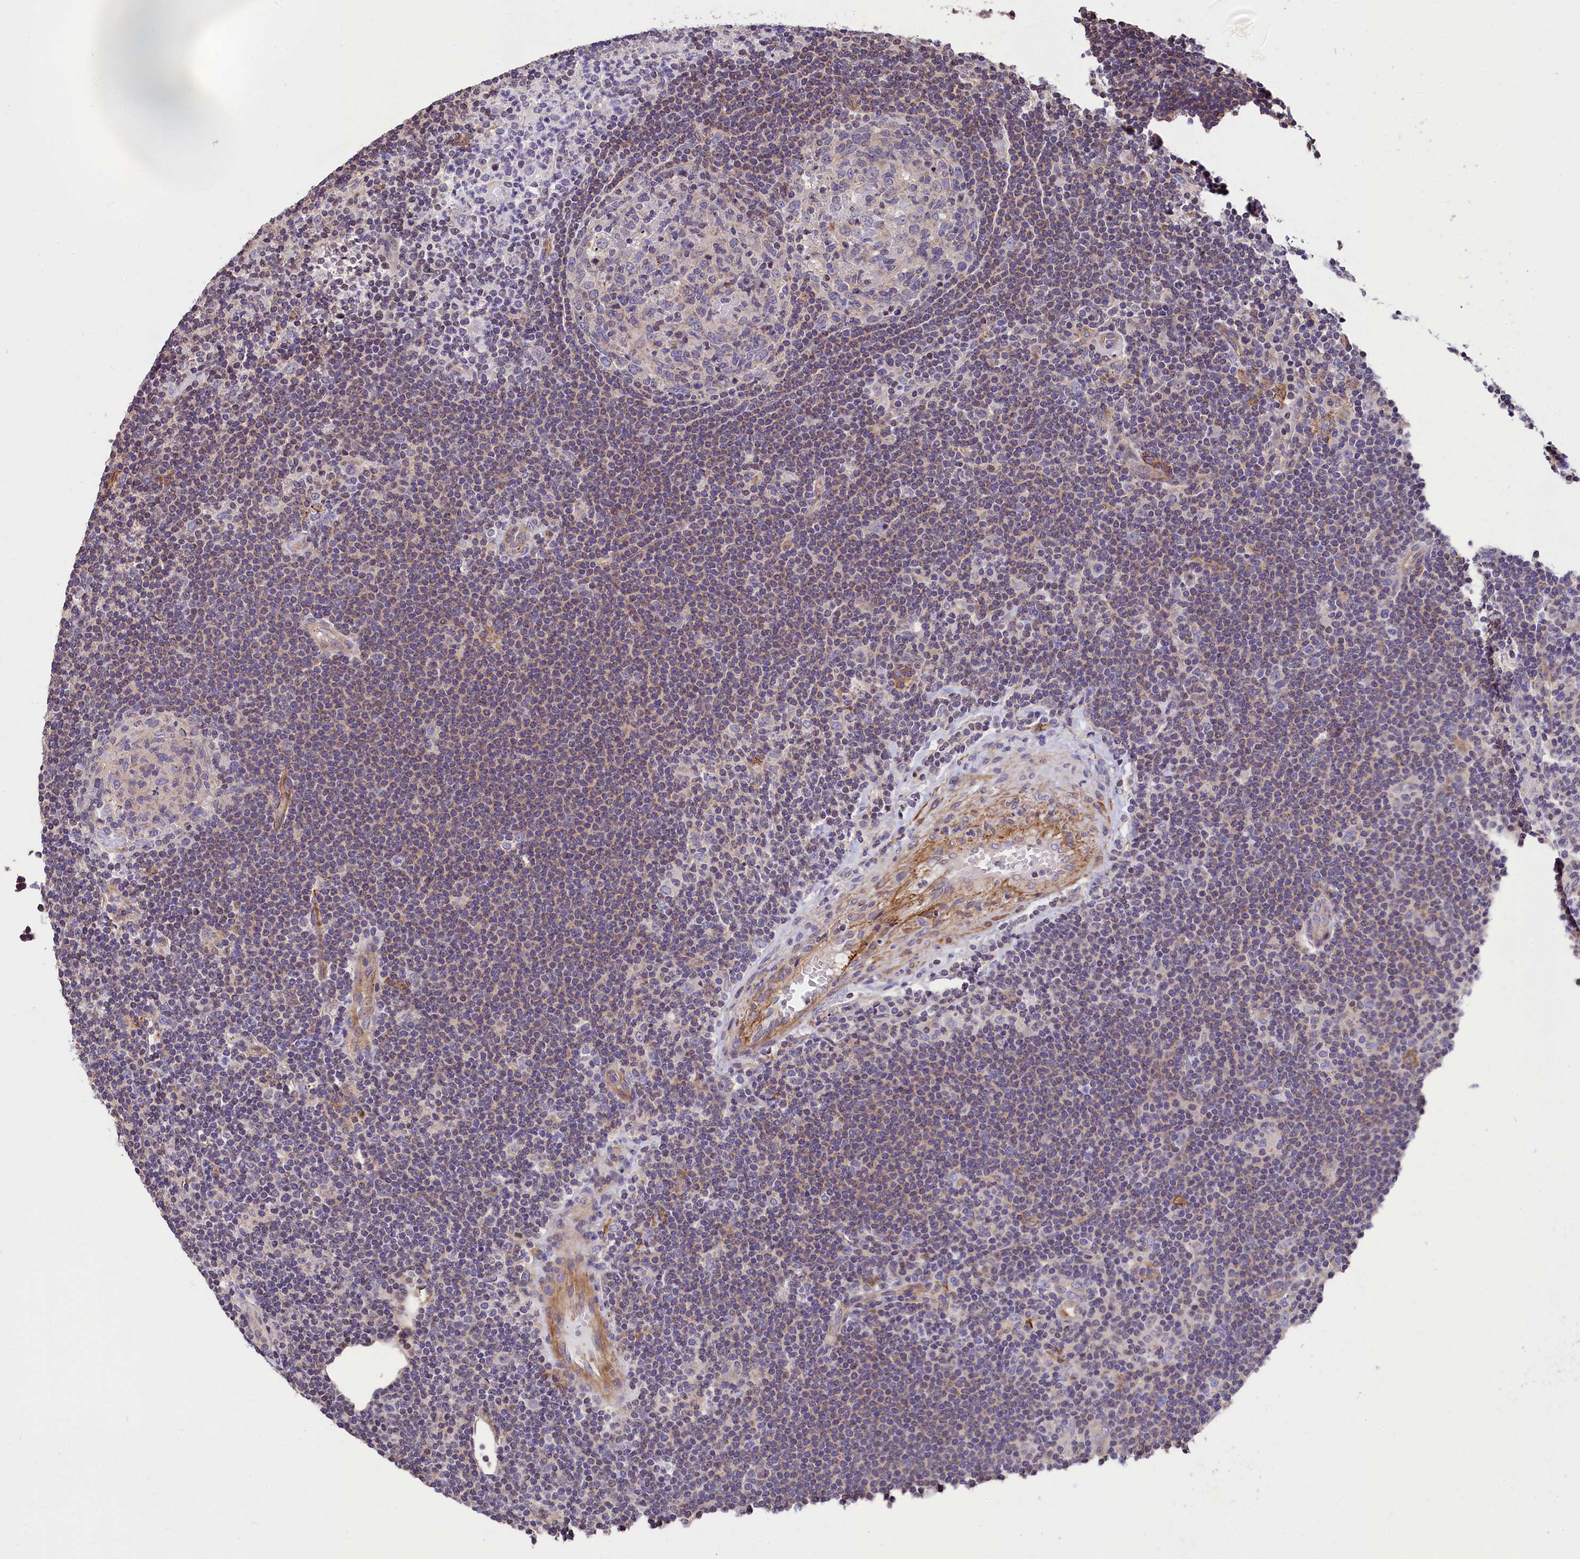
{"staining": {"intensity": "negative", "quantity": "none", "location": "none"}, "tissue": "lymphoma", "cell_type": "Tumor cells", "image_type": "cancer", "snomed": [{"axis": "morphology", "description": "Hodgkin's disease, NOS"}, {"axis": "topography", "description": "Lymph node"}], "caption": "IHC image of neoplastic tissue: human lymphoma stained with DAB displays no significant protein staining in tumor cells.", "gene": "ZNF2", "patient": {"sex": "female", "age": 57}}